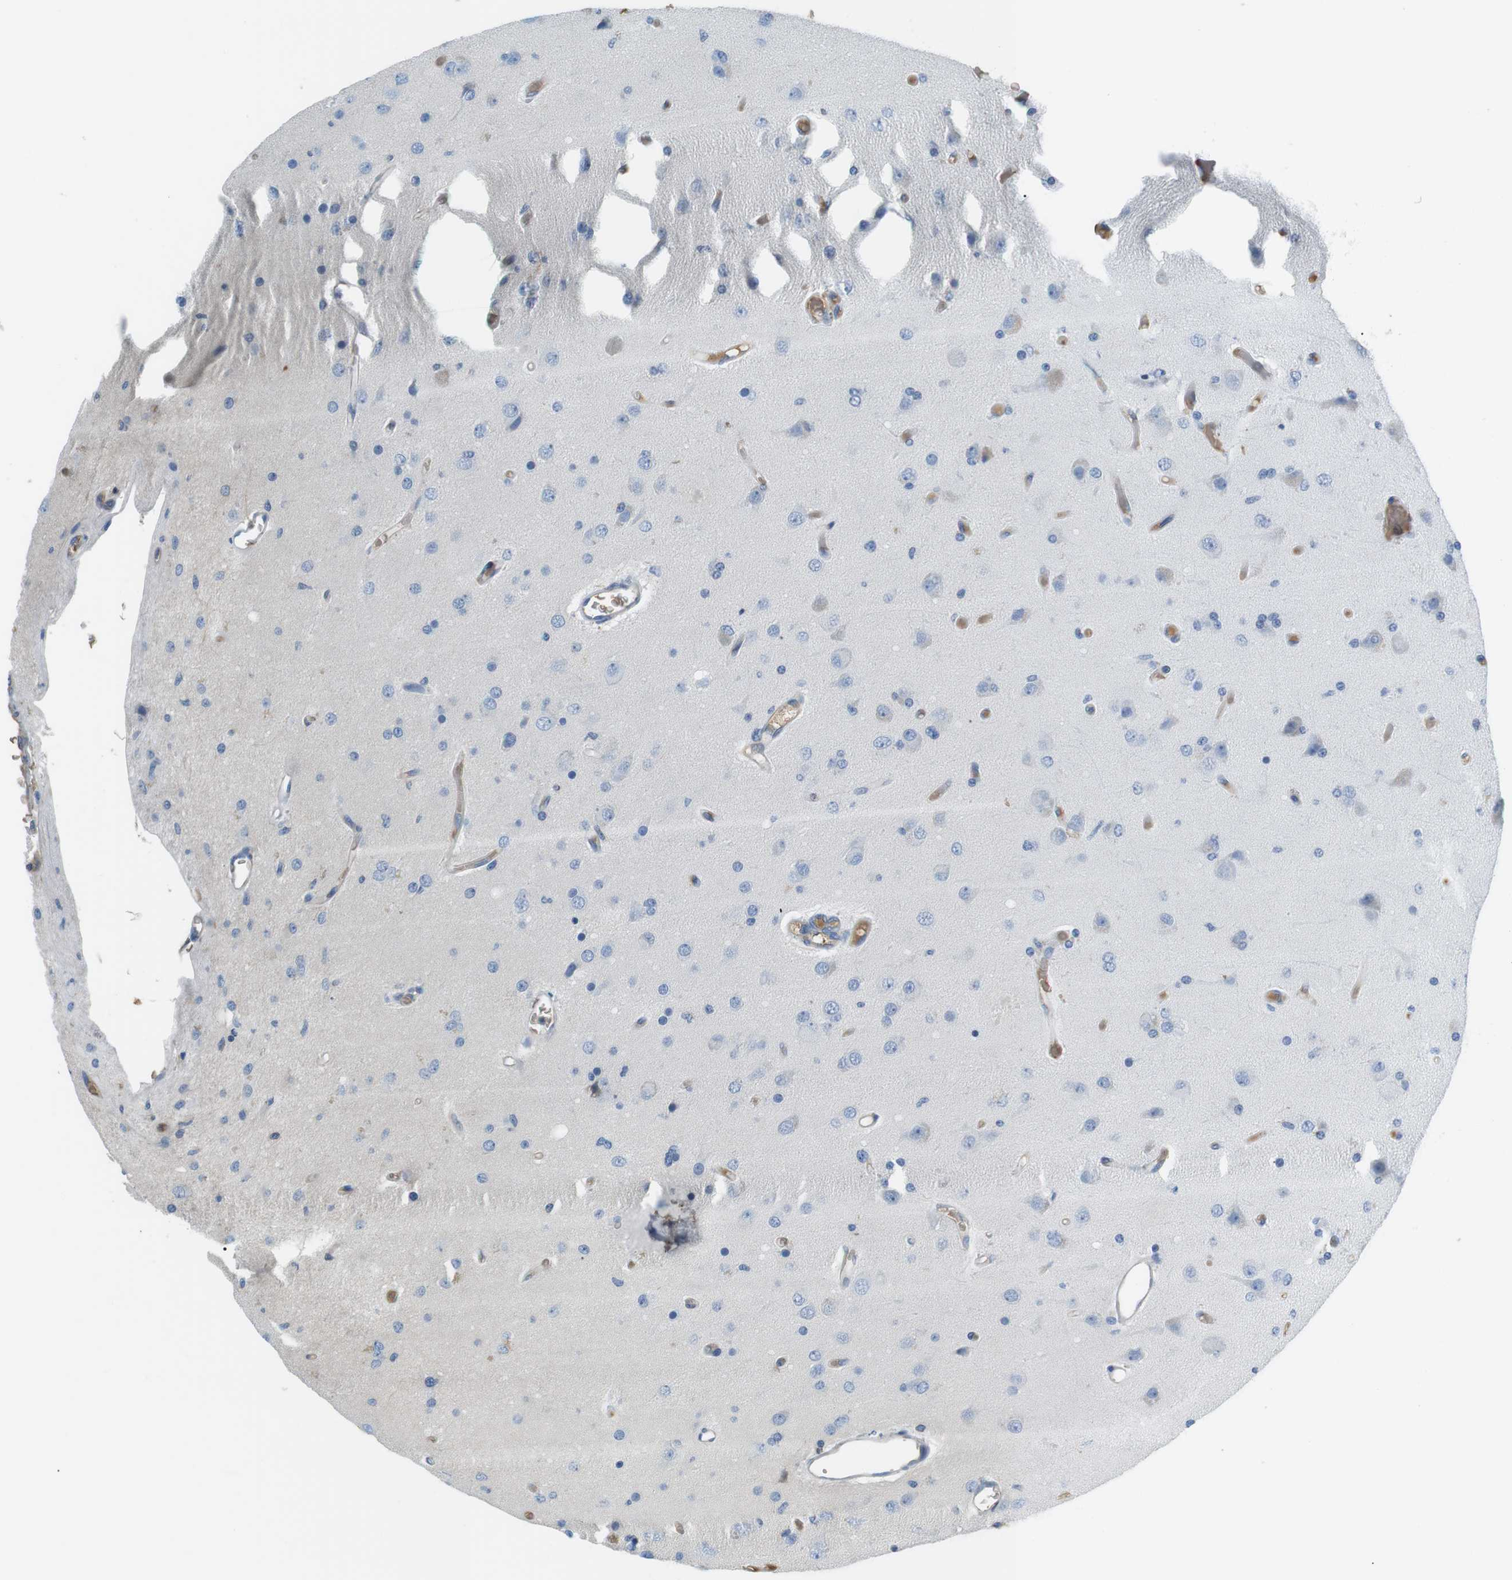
{"staining": {"intensity": "negative", "quantity": "none", "location": "none"}, "tissue": "glioma", "cell_type": "Tumor cells", "image_type": "cancer", "snomed": [{"axis": "morphology", "description": "Normal tissue, NOS"}, {"axis": "morphology", "description": "Glioma, malignant, High grade"}, {"axis": "topography", "description": "Cerebral cortex"}], "caption": "A histopathology image of human glioma is negative for staining in tumor cells.", "gene": "ADCY10", "patient": {"sex": "male", "age": 77}}